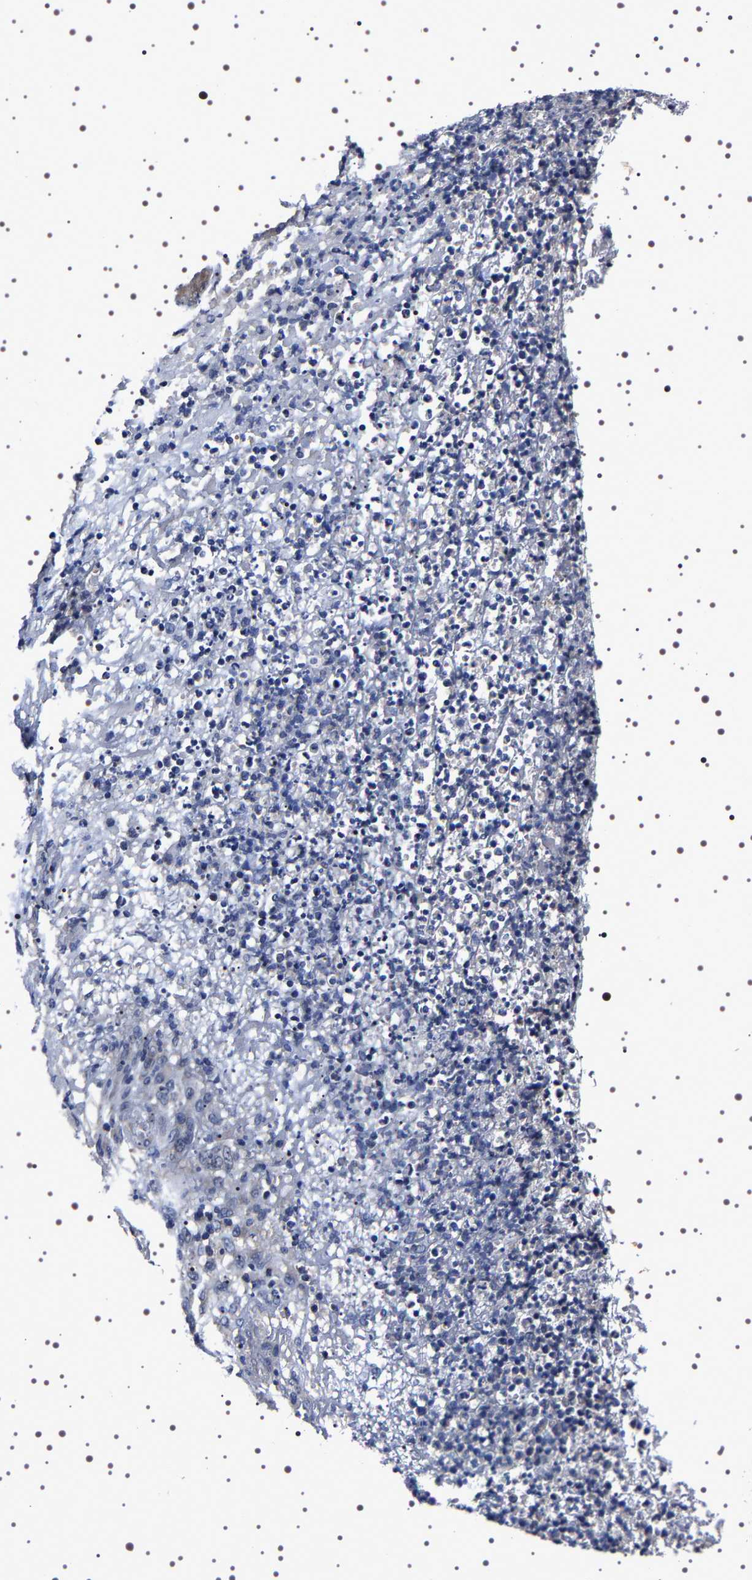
{"staining": {"intensity": "weak", "quantity": "<25%", "location": "cytoplasmic/membranous"}, "tissue": "stomach cancer", "cell_type": "Tumor cells", "image_type": "cancer", "snomed": [{"axis": "morphology", "description": "Adenocarcinoma, NOS"}, {"axis": "topography", "description": "Stomach"}], "caption": "Immunohistochemical staining of human stomach cancer reveals no significant positivity in tumor cells.", "gene": "TARBP1", "patient": {"sex": "female", "age": 73}}